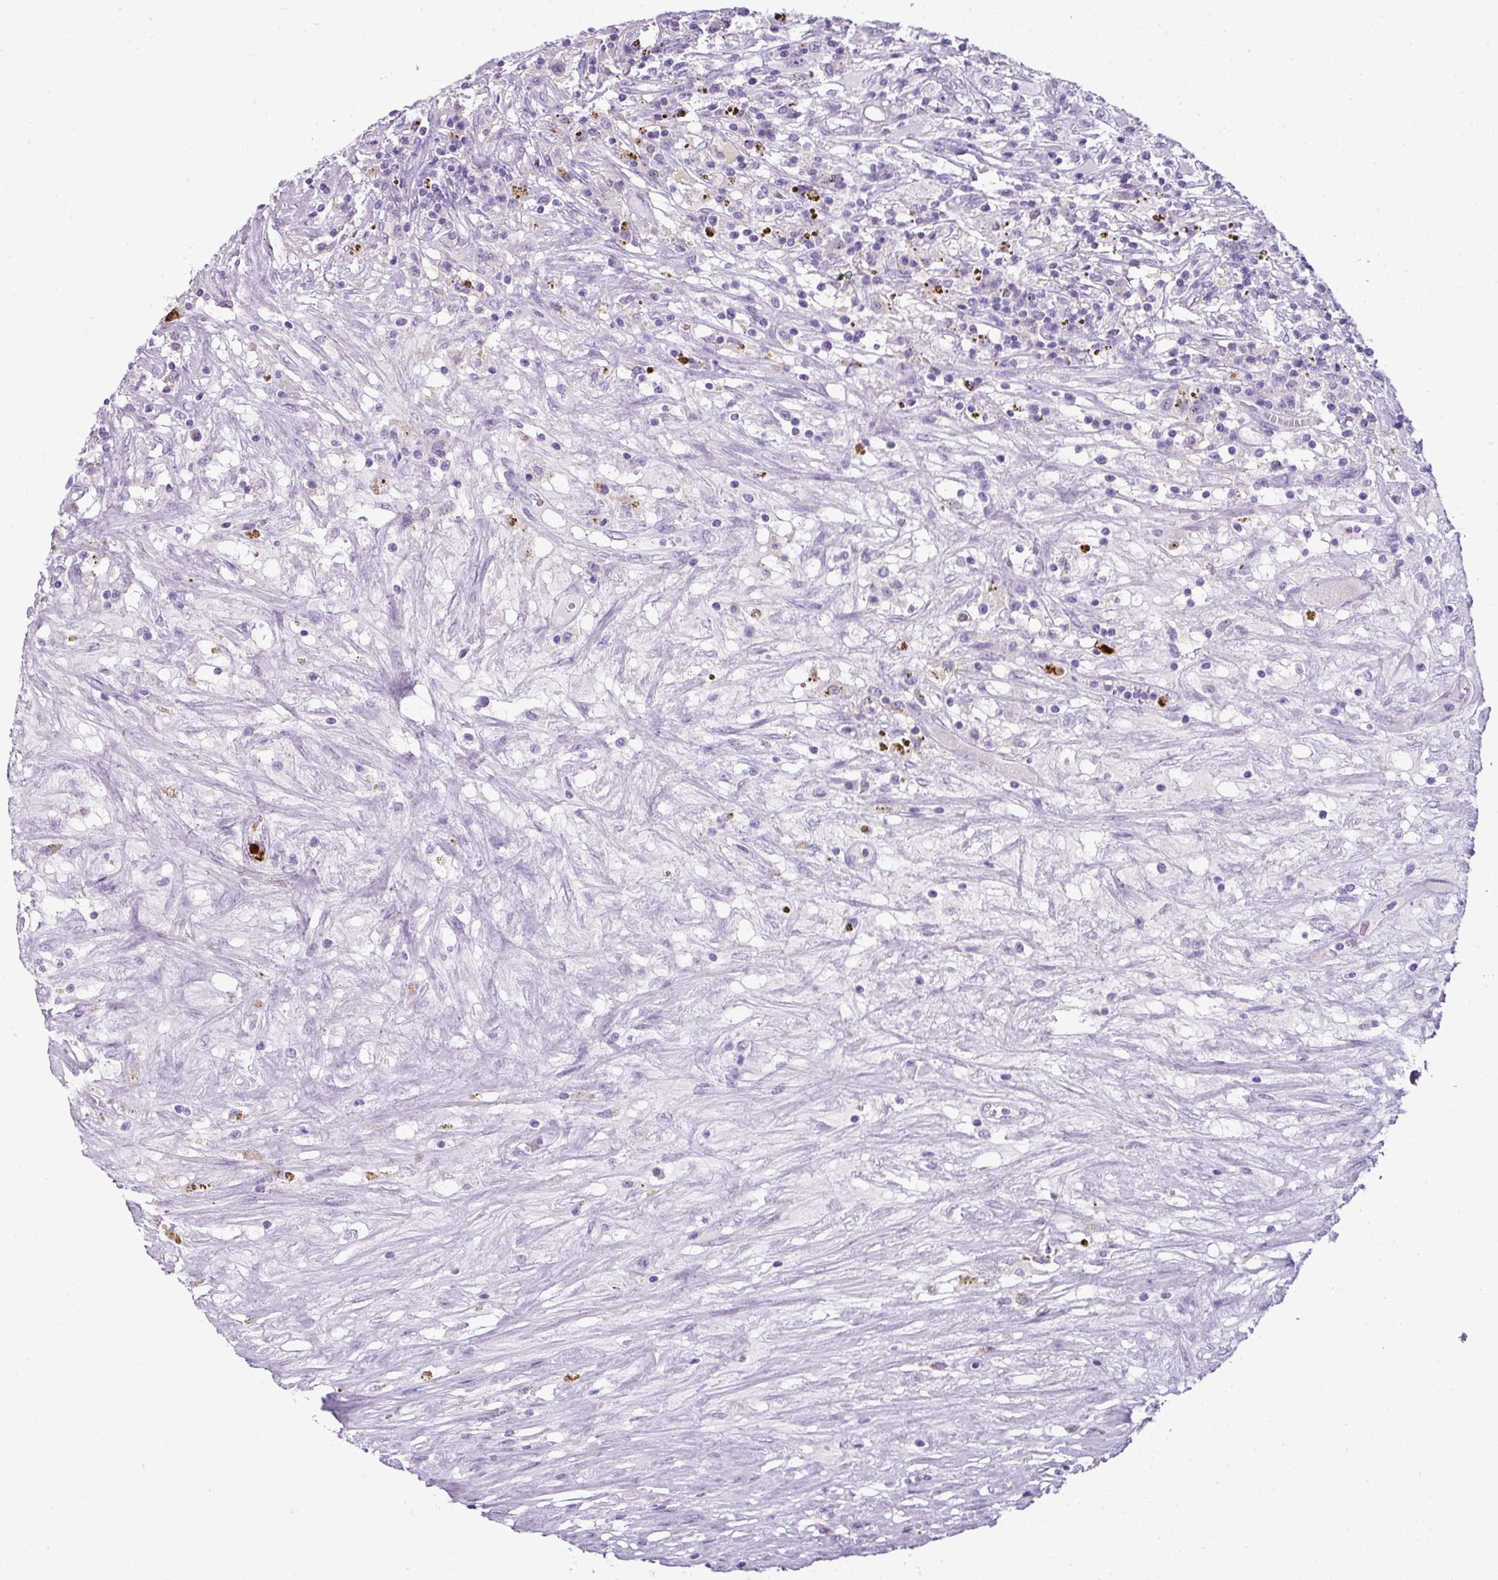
{"staining": {"intensity": "negative", "quantity": "none", "location": "none"}, "tissue": "renal cancer", "cell_type": "Tumor cells", "image_type": "cancer", "snomed": [{"axis": "morphology", "description": "Adenocarcinoma, NOS"}, {"axis": "topography", "description": "Kidney"}], "caption": "This micrograph is of renal cancer (adenocarcinoma) stained with IHC to label a protein in brown with the nuclei are counter-stained blue. There is no staining in tumor cells.", "gene": "CTSG", "patient": {"sex": "female", "age": 67}}